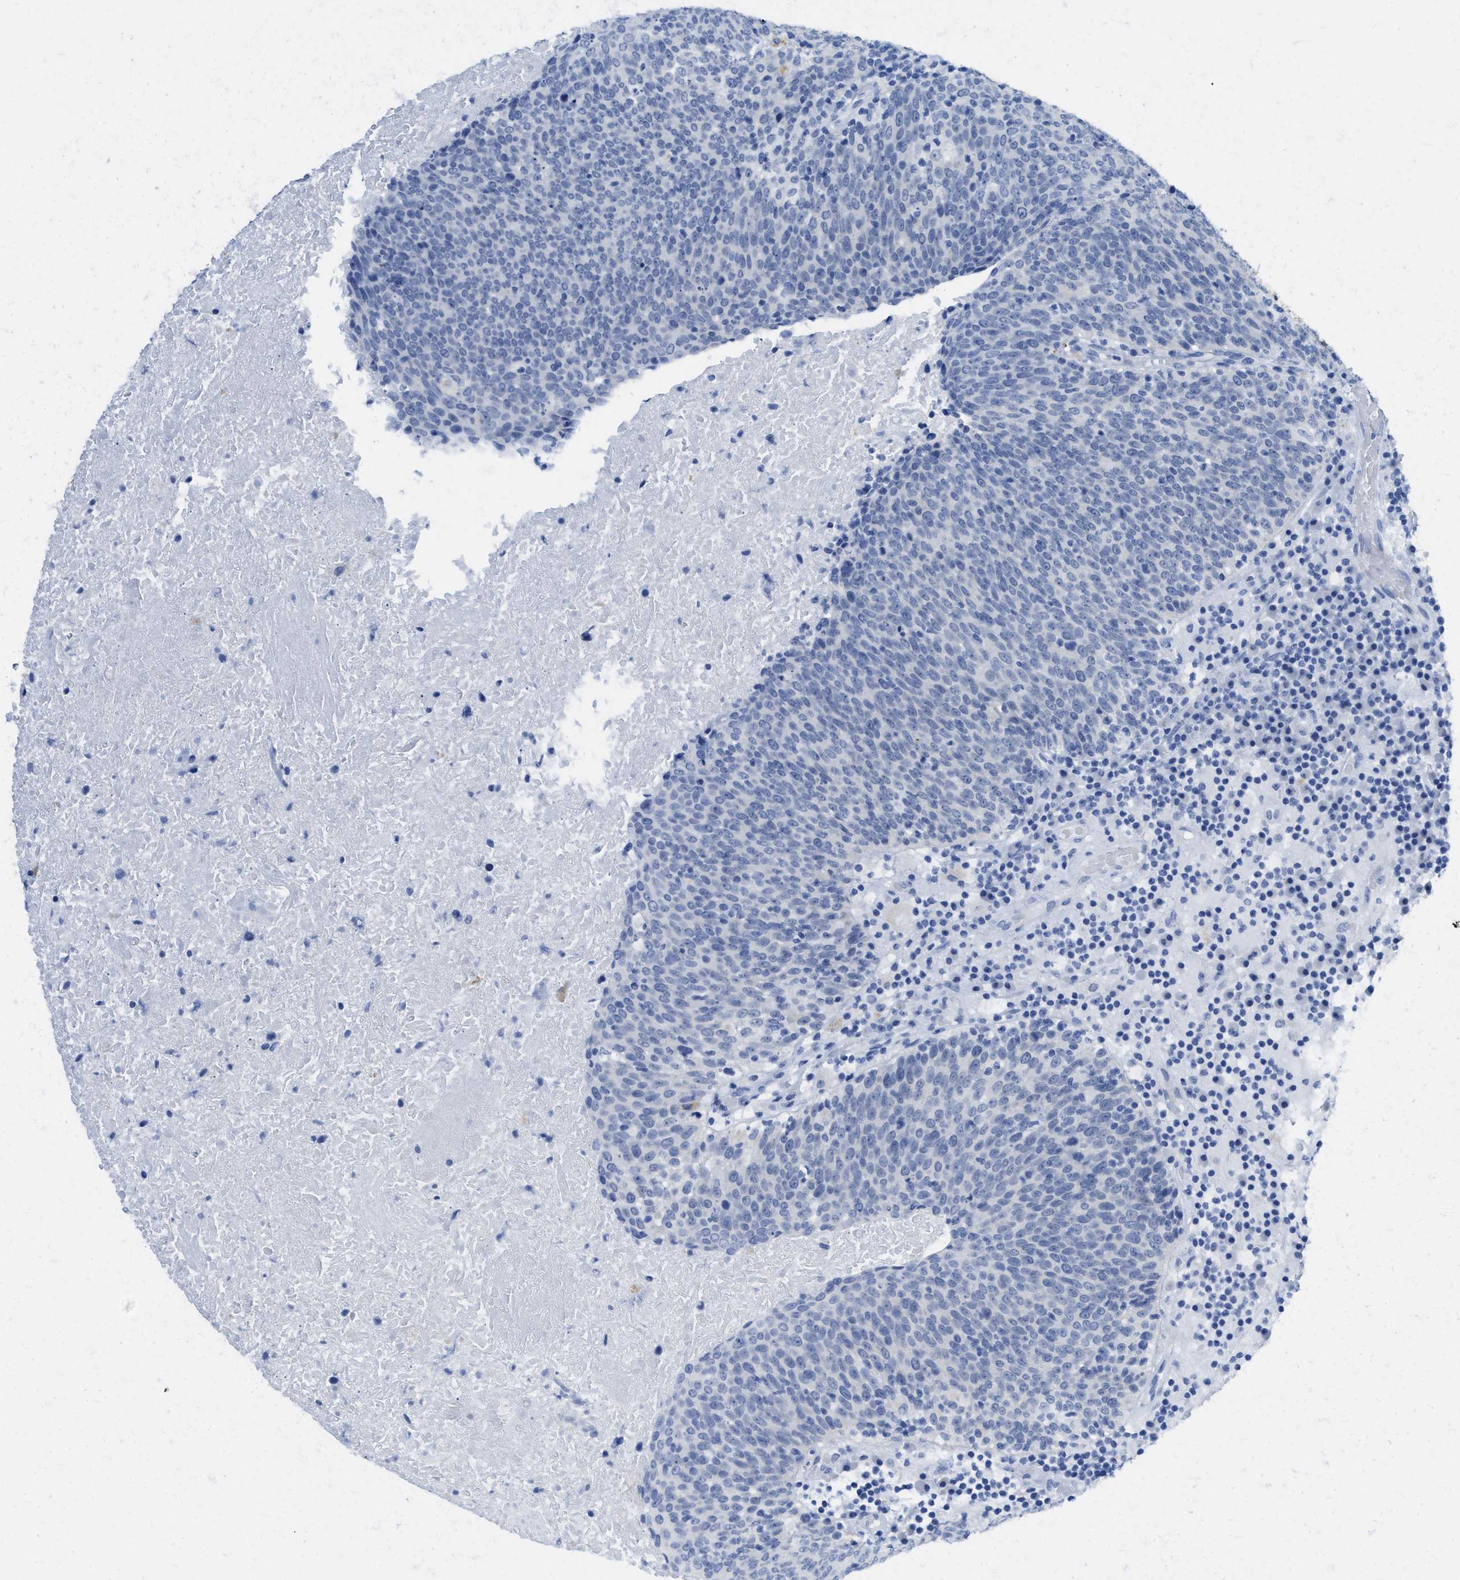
{"staining": {"intensity": "negative", "quantity": "none", "location": "none"}, "tissue": "head and neck cancer", "cell_type": "Tumor cells", "image_type": "cancer", "snomed": [{"axis": "morphology", "description": "Squamous cell carcinoma, NOS"}, {"axis": "morphology", "description": "Squamous cell carcinoma, metastatic, NOS"}, {"axis": "topography", "description": "Lymph node"}, {"axis": "topography", "description": "Head-Neck"}], "caption": "Protein analysis of head and neck cancer shows no significant positivity in tumor cells.", "gene": "WDR4", "patient": {"sex": "male", "age": 62}}